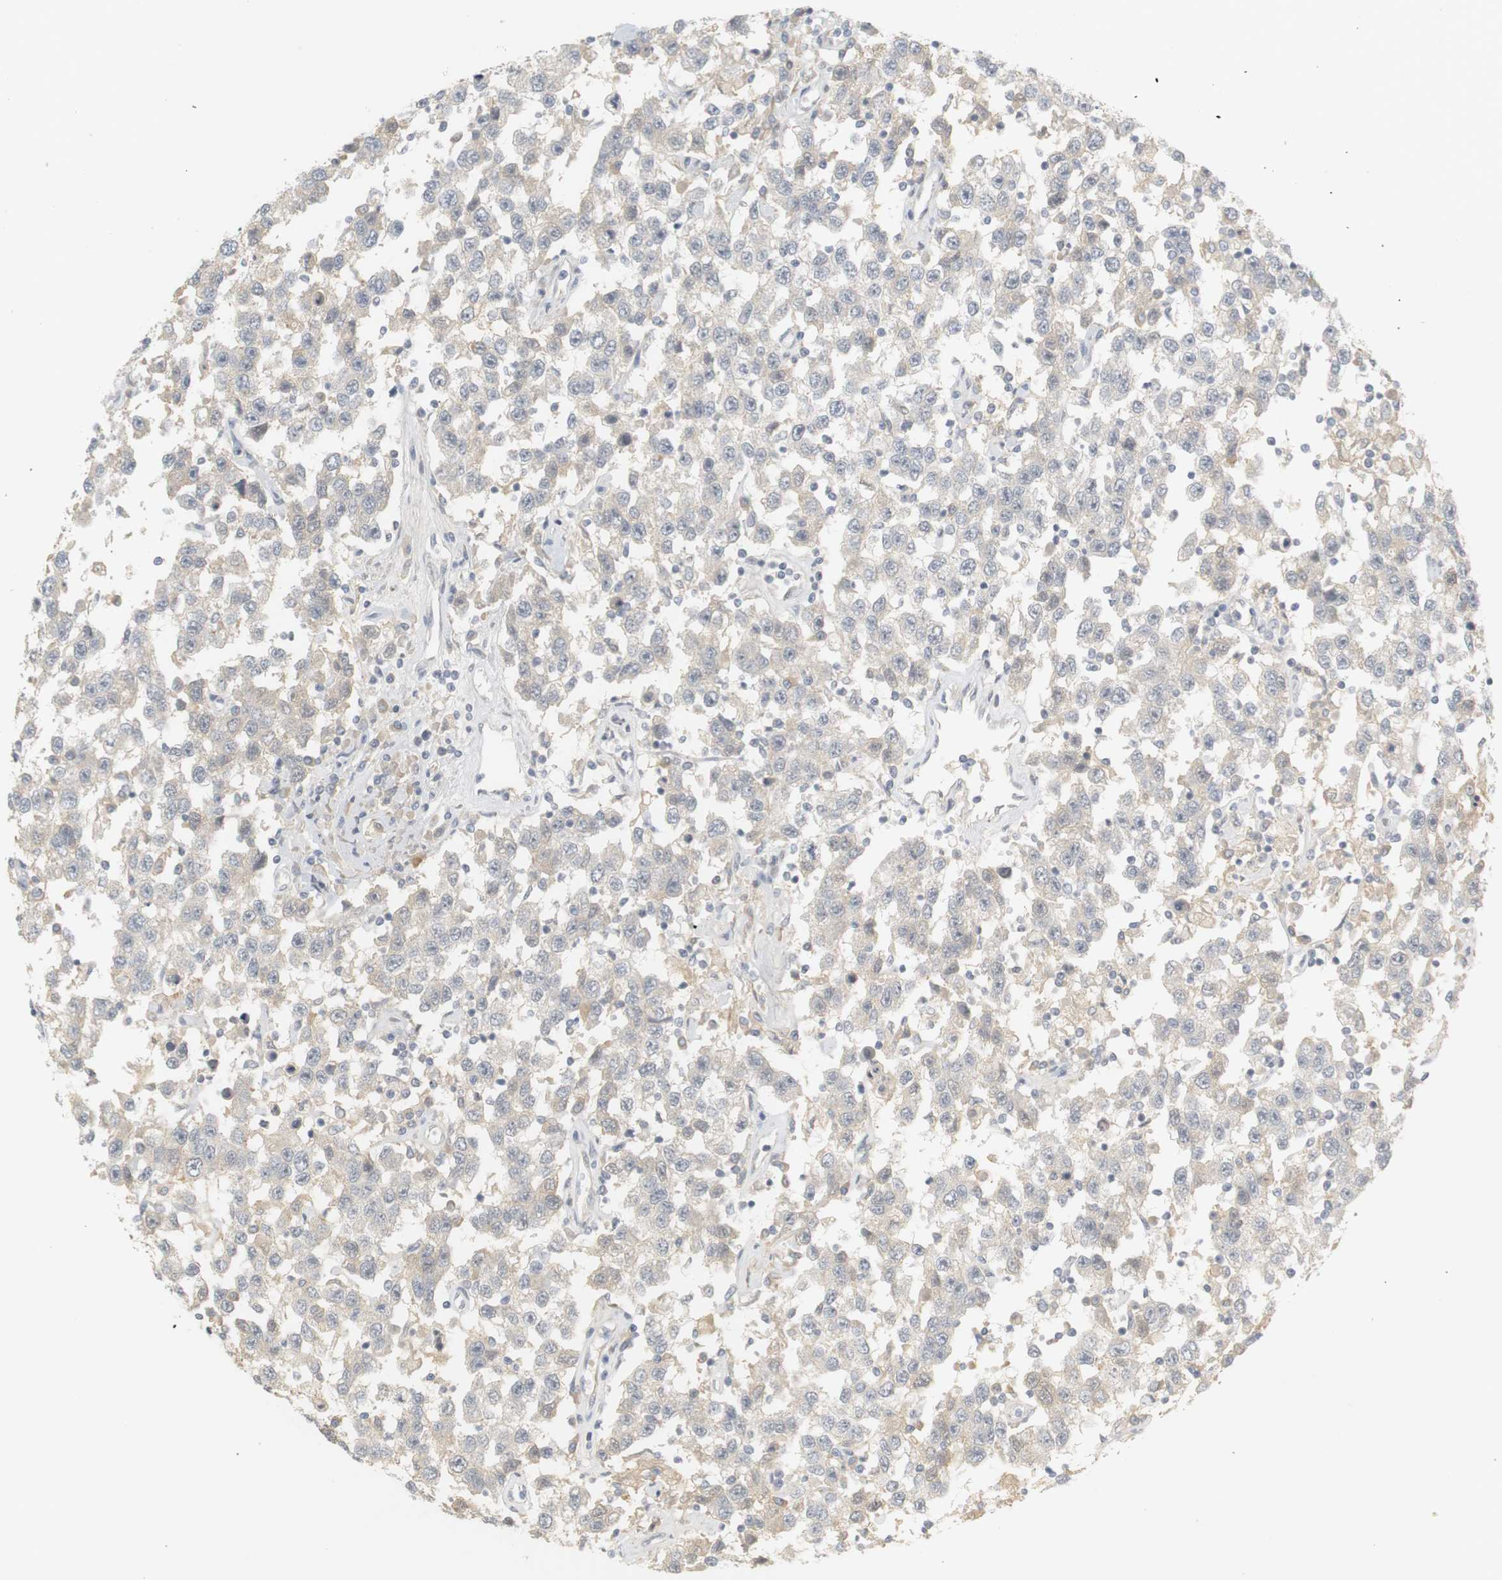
{"staining": {"intensity": "weak", "quantity": "25%-75%", "location": "cytoplasmic/membranous"}, "tissue": "testis cancer", "cell_type": "Tumor cells", "image_type": "cancer", "snomed": [{"axis": "morphology", "description": "Seminoma, NOS"}, {"axis": "topography", "description": "Testis"}], "caption": "Weak cytoplasmic/membranous positivity is present in about 25%-75% of tumor cells in testis cancer.", "gene": "RTN3", "patient": {"sex": "male", "age": 41}}